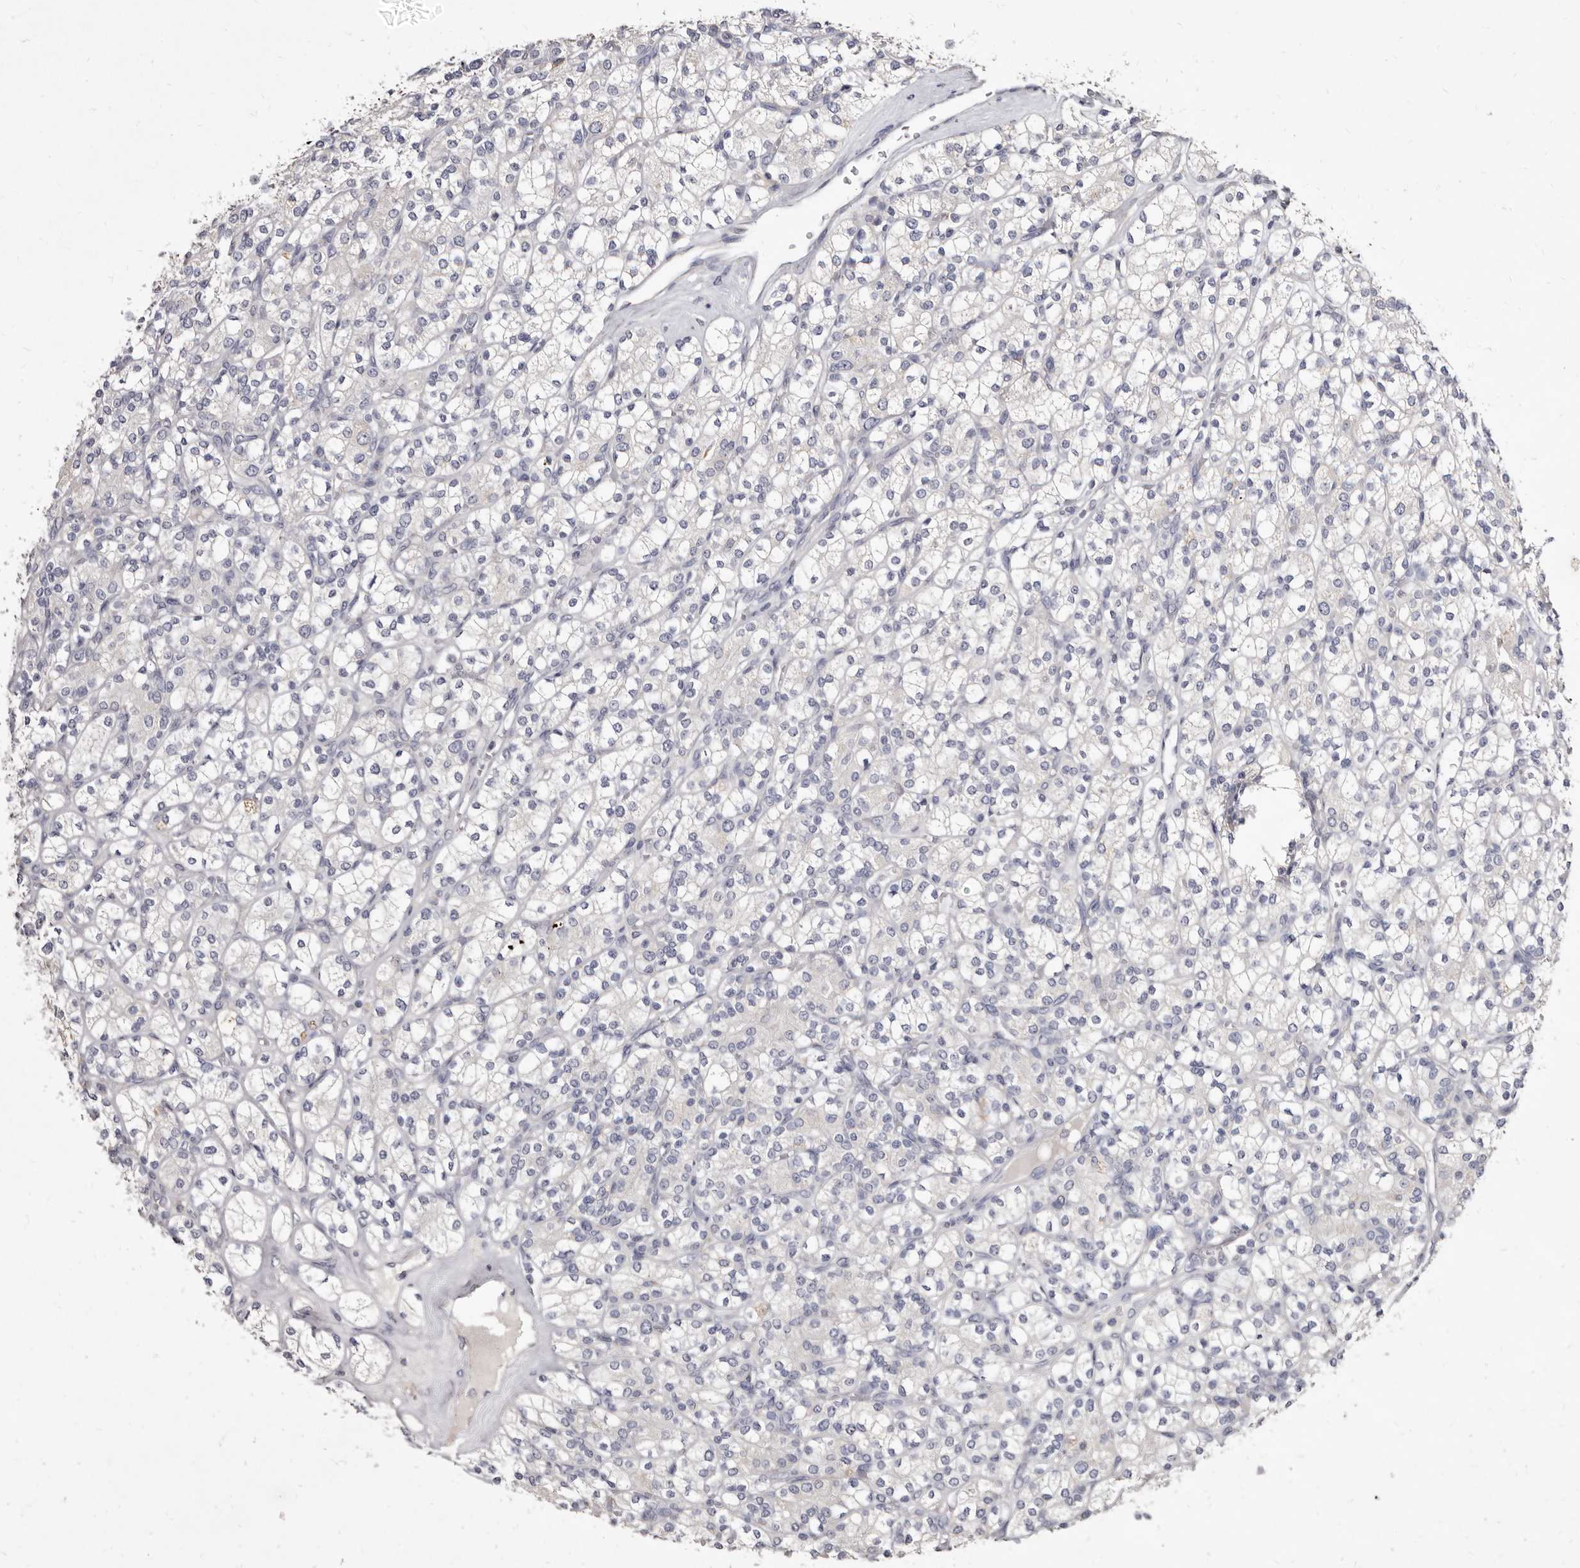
{"staining": {"intensity": "negative", "quantity": "none", "location": "none"}, "tissue": "renal cancer", "cell_type": "Tumor cells", "image_type": "cancer", "snomed": [{"axis": "morphology", "description": "Adenocarcinoma, NOS"}, {"axis": "topography", "description": "Kidney"}], "caption": "High power microscopy micrograph of an IHC micrograph of renal cancer, revealing no significant staining in tumor cells.", "gene": "CYP2E1", "patient": {"sex": "male", "age": 77}}